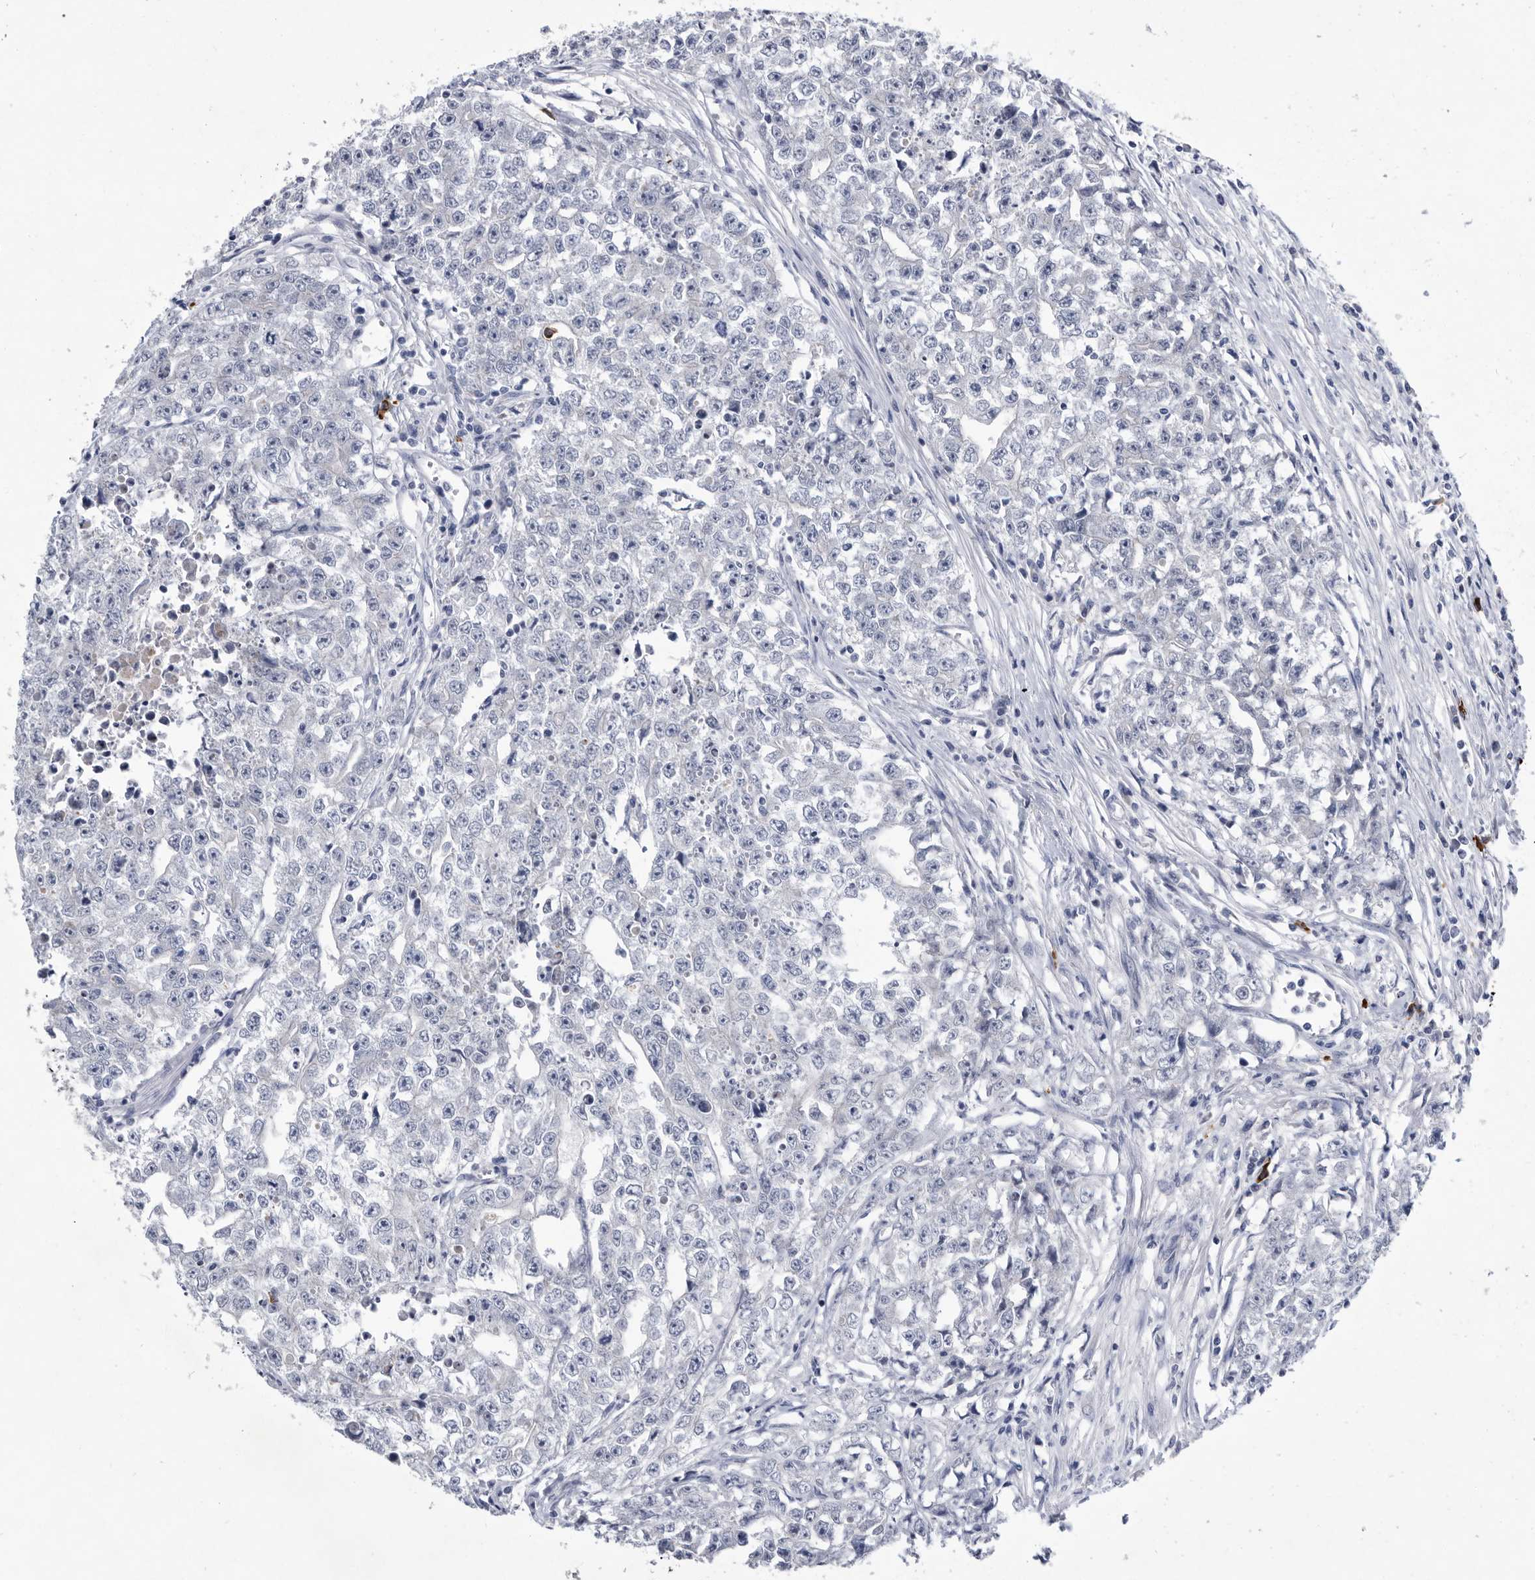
{"staining": {"intensity": "negative", "quantity": "none", "location": "none"}, "tissue": "testis cancer", "cell_type": "Tumor cells", "image_type": "cancer", "snomed": [{"axis": "morphology", "description": "Seminoma, NOS"}, {"axis": "morphology", "description": "Carcinoma, Embryonal, NOS"}, {"axis": "topography", "description": "Testis"}], "caption": "Tumor cells show no significant protein staining in testis seminoma.", "gene": "BTBD6", "patient": {"sex": "male", "age": 43}}